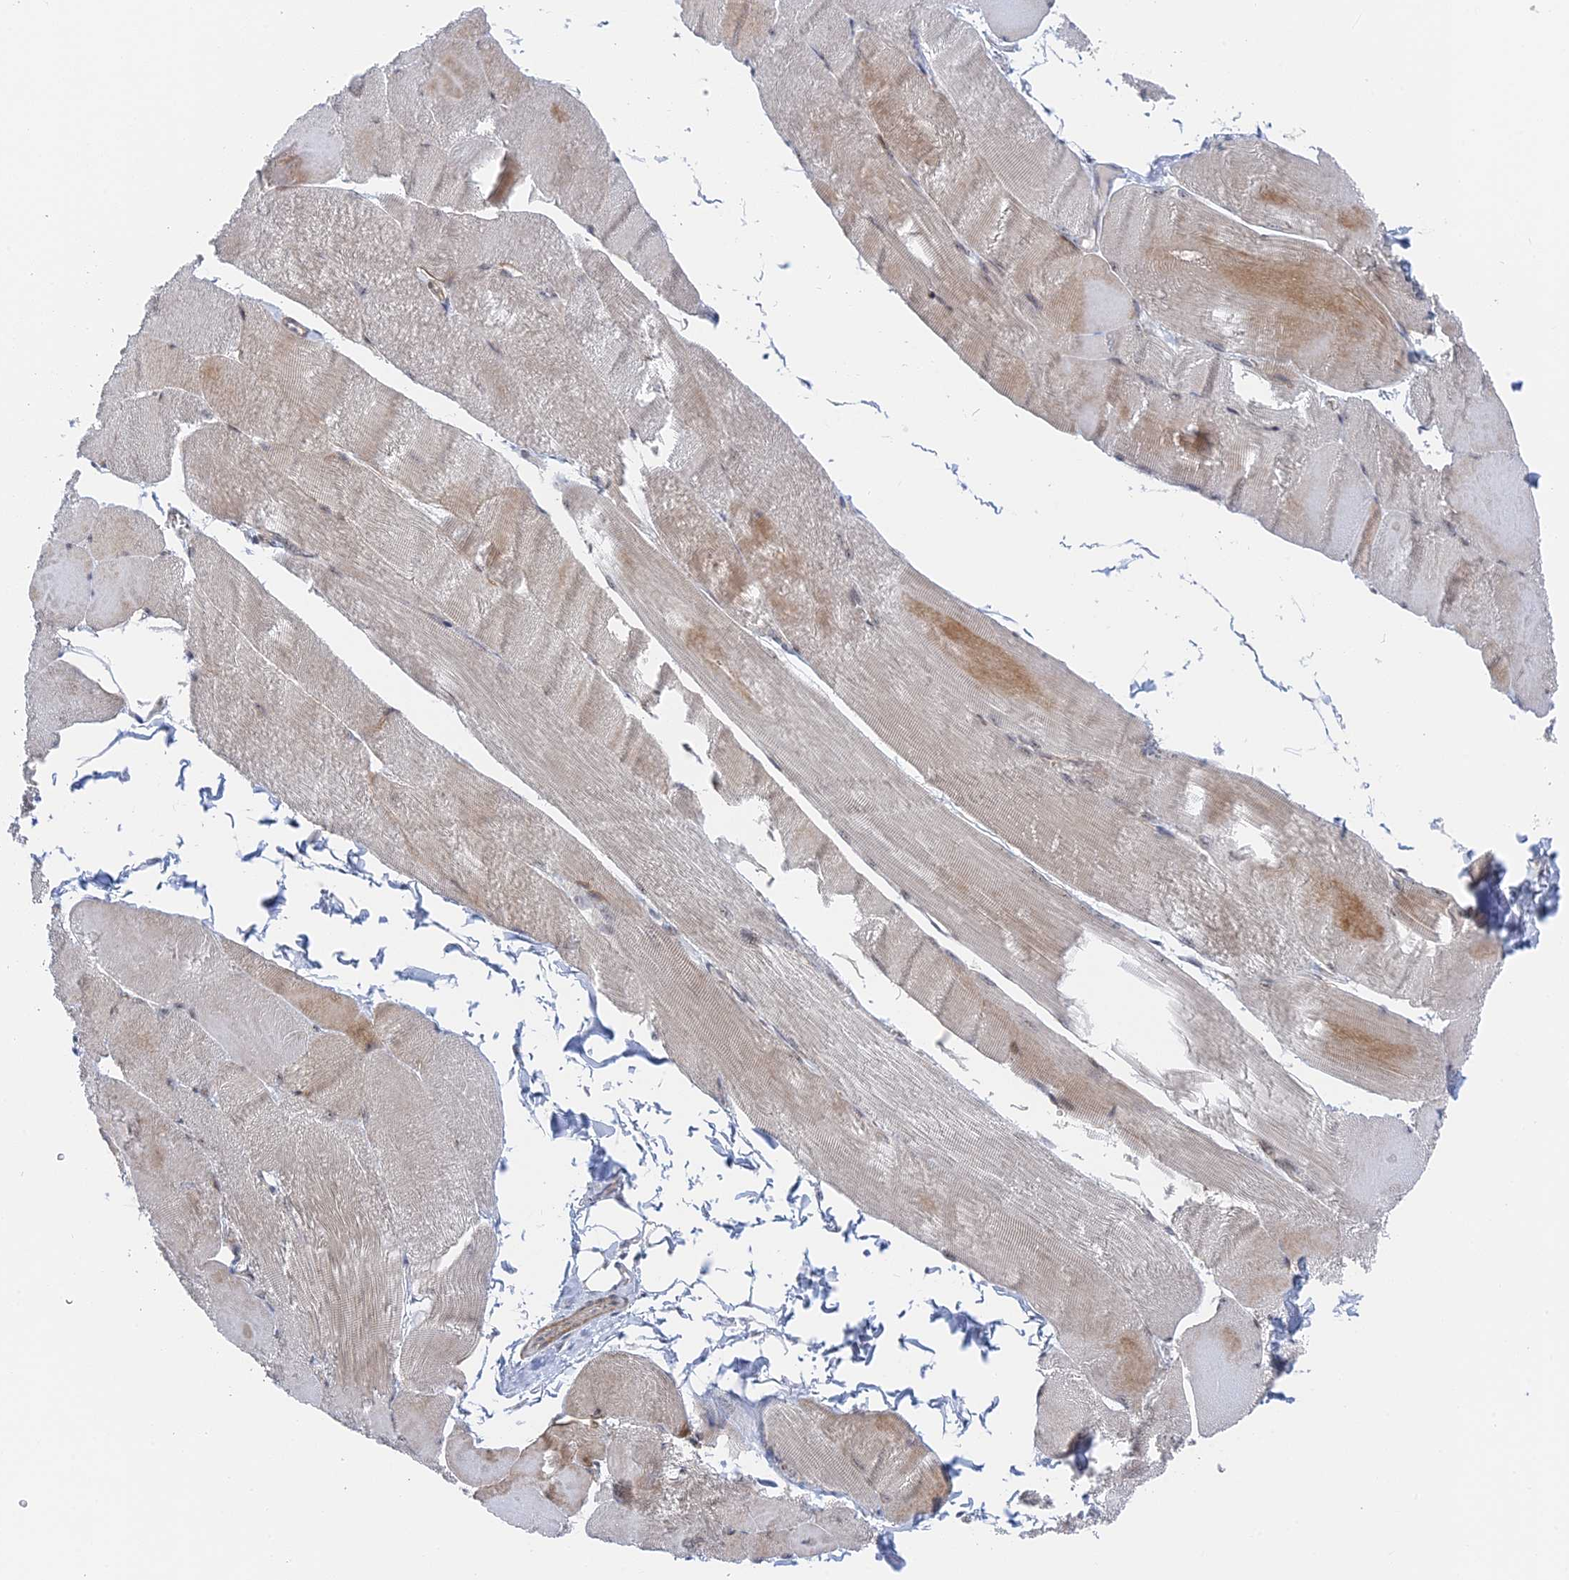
{"staining": {"intensity": "weak", "quantity": "25%-75%", "location": "cytoplasmic/membranous"}, "tissue": "skeletal muscle", "cell_type": "Myocytes", "image_type": "normal", "snomed": [{"axis": "morphology", "description": "Normal tissue, NOS"}, {"axis": "morphology", "description": "Basal cell carcinoma"}, {"axis": "topography", "description": "Skeletal muscle"}], "caption": "Benign skeletal muscle was stained to show a protein in brown. There is low levels of weak cytoplasmic/membranous staining in approximately 25%-75% of myocytes. (IHC, brightfield microscopy, high magnification).", "gene": "CFAP92", "patient": {"sex": "female", "age": 64}}